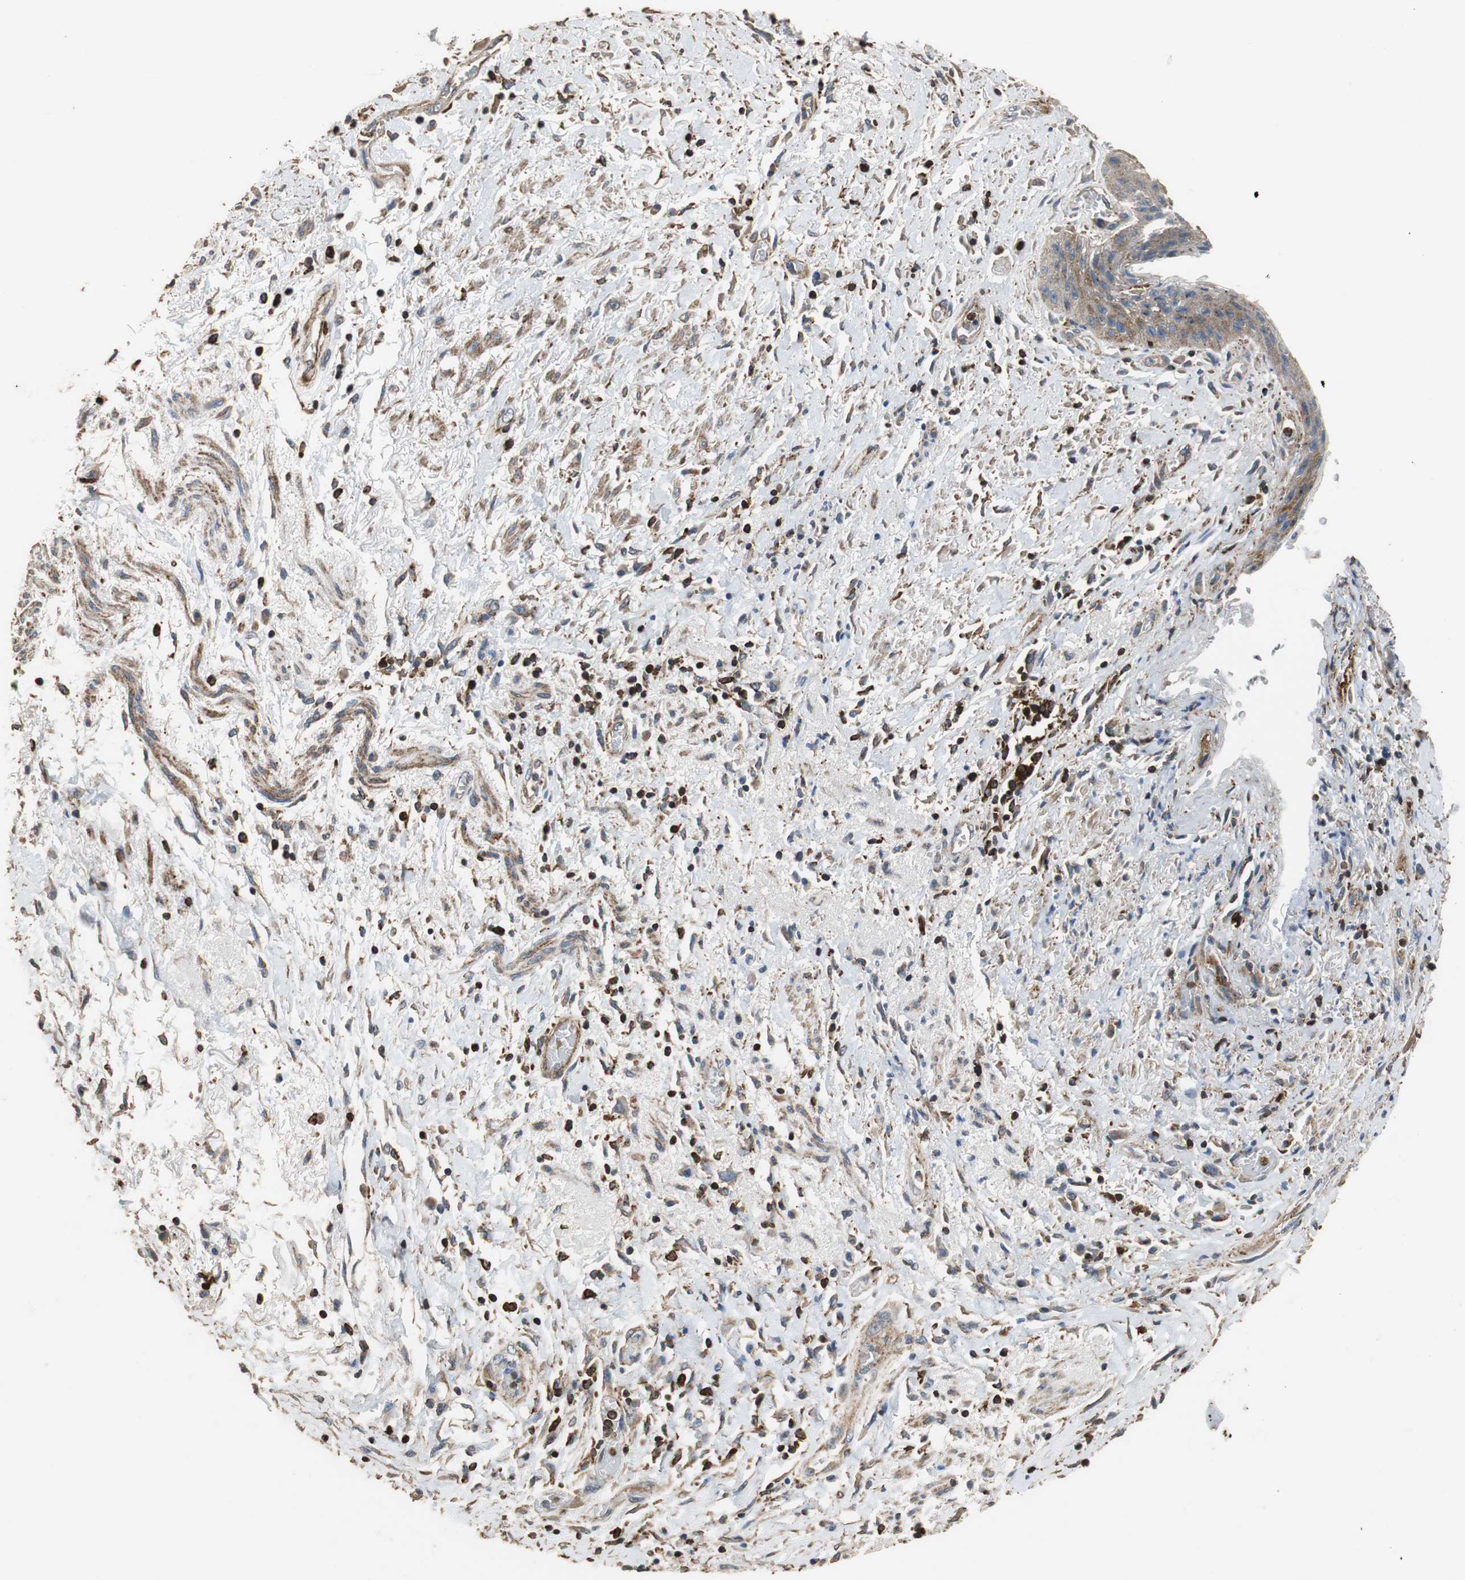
{"staining": {"intensity": "weak", "quantity": ">75%", "location": "cytoplasmic/membranous"}, "tissue": "skin", "cell_type": "Epidermal cells", "image_type": "normal", "snomed": [{"axis": "morphology", "description": "Normal tissue, NOS"}, {"axis": "topography", "description": "Anal"}], "caption": "A photomicrograph of human skin stained for a protein shows weak cytoplasmic/membranous brown staining in epidermal cells. (DAB (3,3'-diaminobenzidine) IHC with brightfield microscopy, high magnification).", "gene": "PRKRA", "patient": {"sex": "female", "age": 46}}